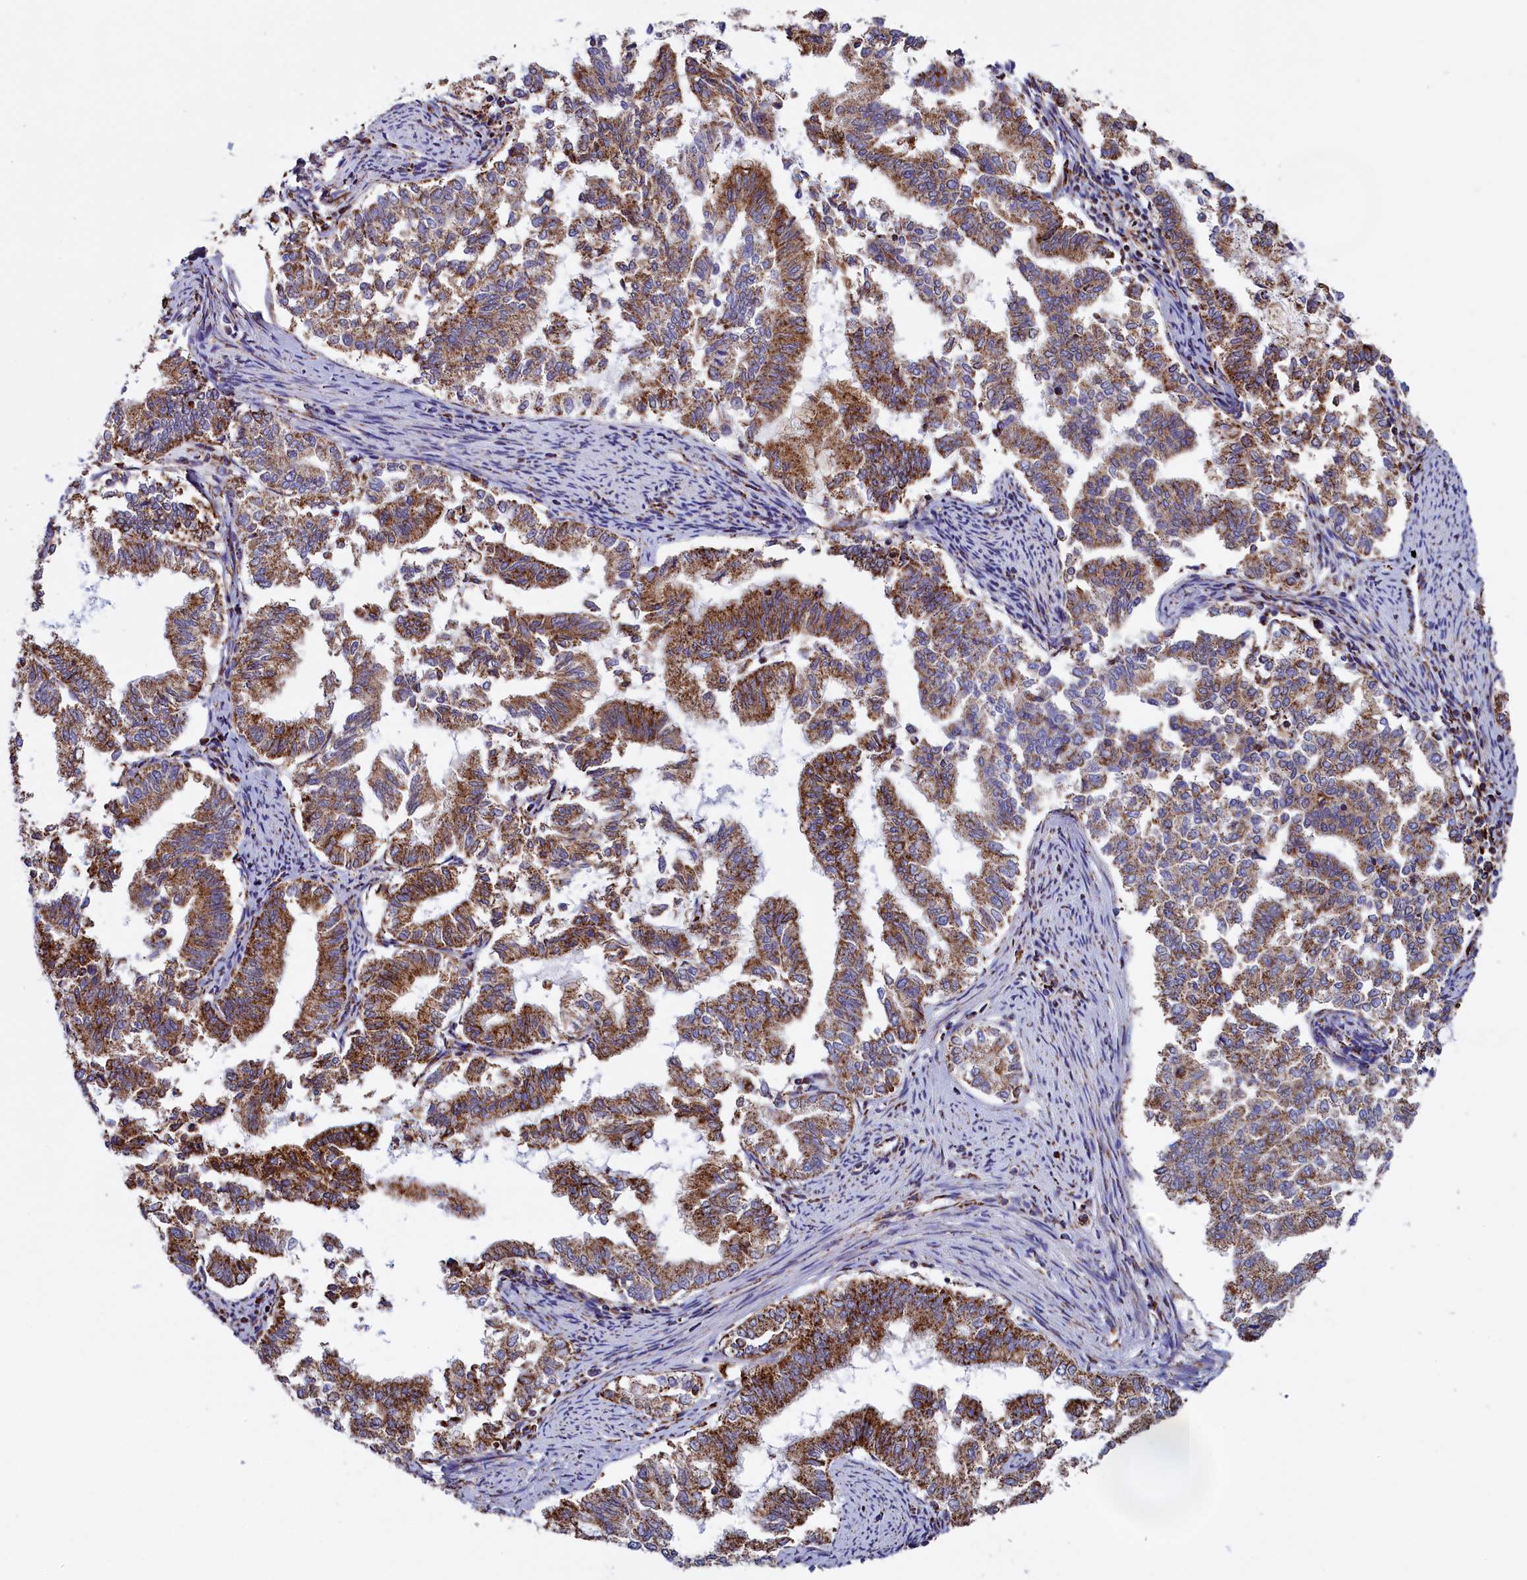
{"staining": {"intensity": "moderate", "quantity": ">75%", "location": "cytoplasmic/membranous"}, "tissue": "endometrial cancer", "cell_type": "Tumor cells", "image_type": "cancer", "snomed": [{"axis": "morphology", "description": "Adenocarcinoma, NOS"}, {"axis": "topography", "description": "Endometrium"}], "caption": "Tumor cells display moderate cytoplasmic/membranous expression in approximately >75% of cells in adenocarcinoma (endometrial).", "gene": "SLC39A3", "patient": {"sex": "female", "age": 79}}